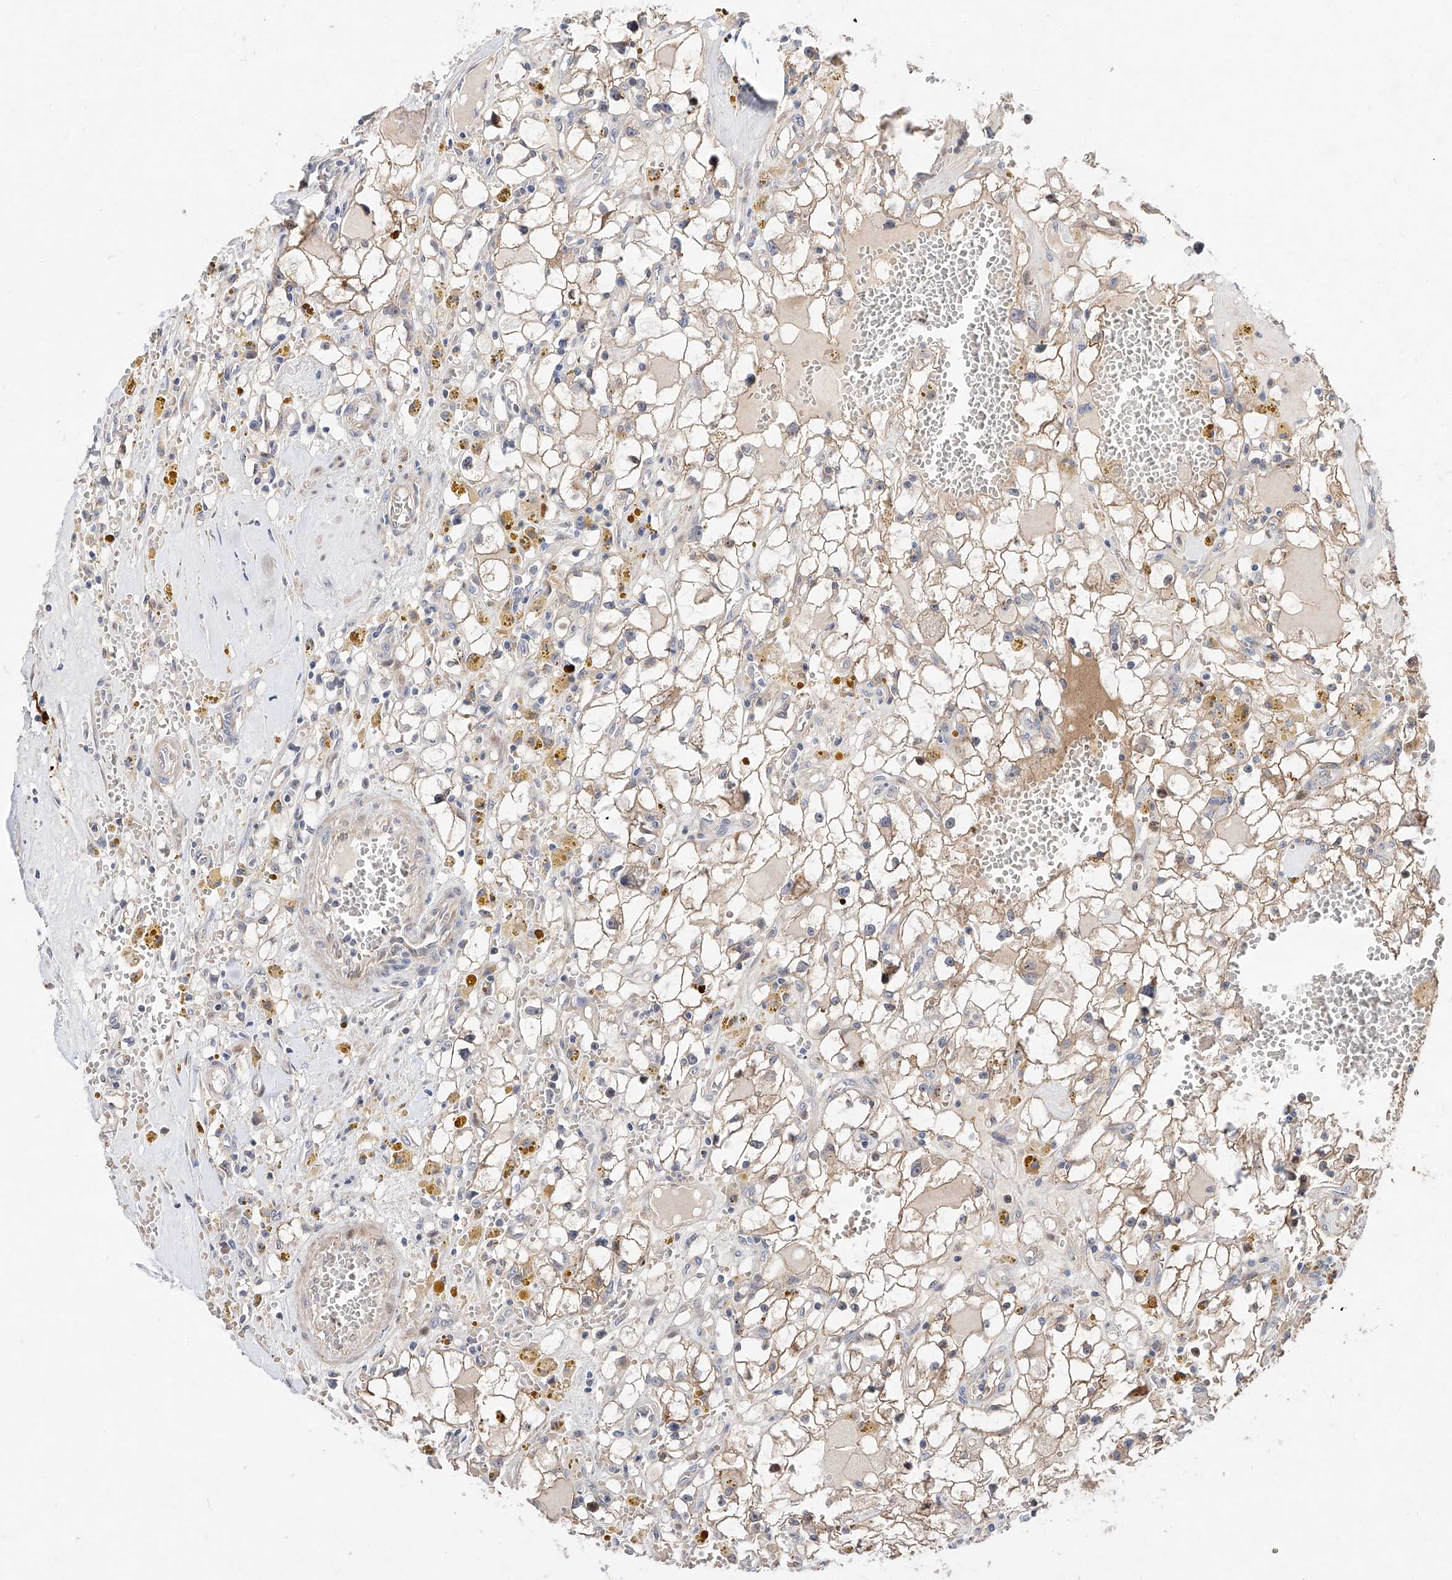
{"staining": {"intensity": "negative", "quantity": "none", "location": "none"}, "tissue": "renal cancer", "cell_type": "Tumor cells", "image_type": "cancer", "snomed": [{"axis": "morphology", "description": "Adenocarcinoma, NOS"}, {"axis": "topography", "description": "Kidney"}], "caption": "DAB immunohistochemical staining of renal cancer exhibits no significant positivity in tumor cells.", "gene": "FUCA2", "patient": {"sex": "male", "age": 56}}